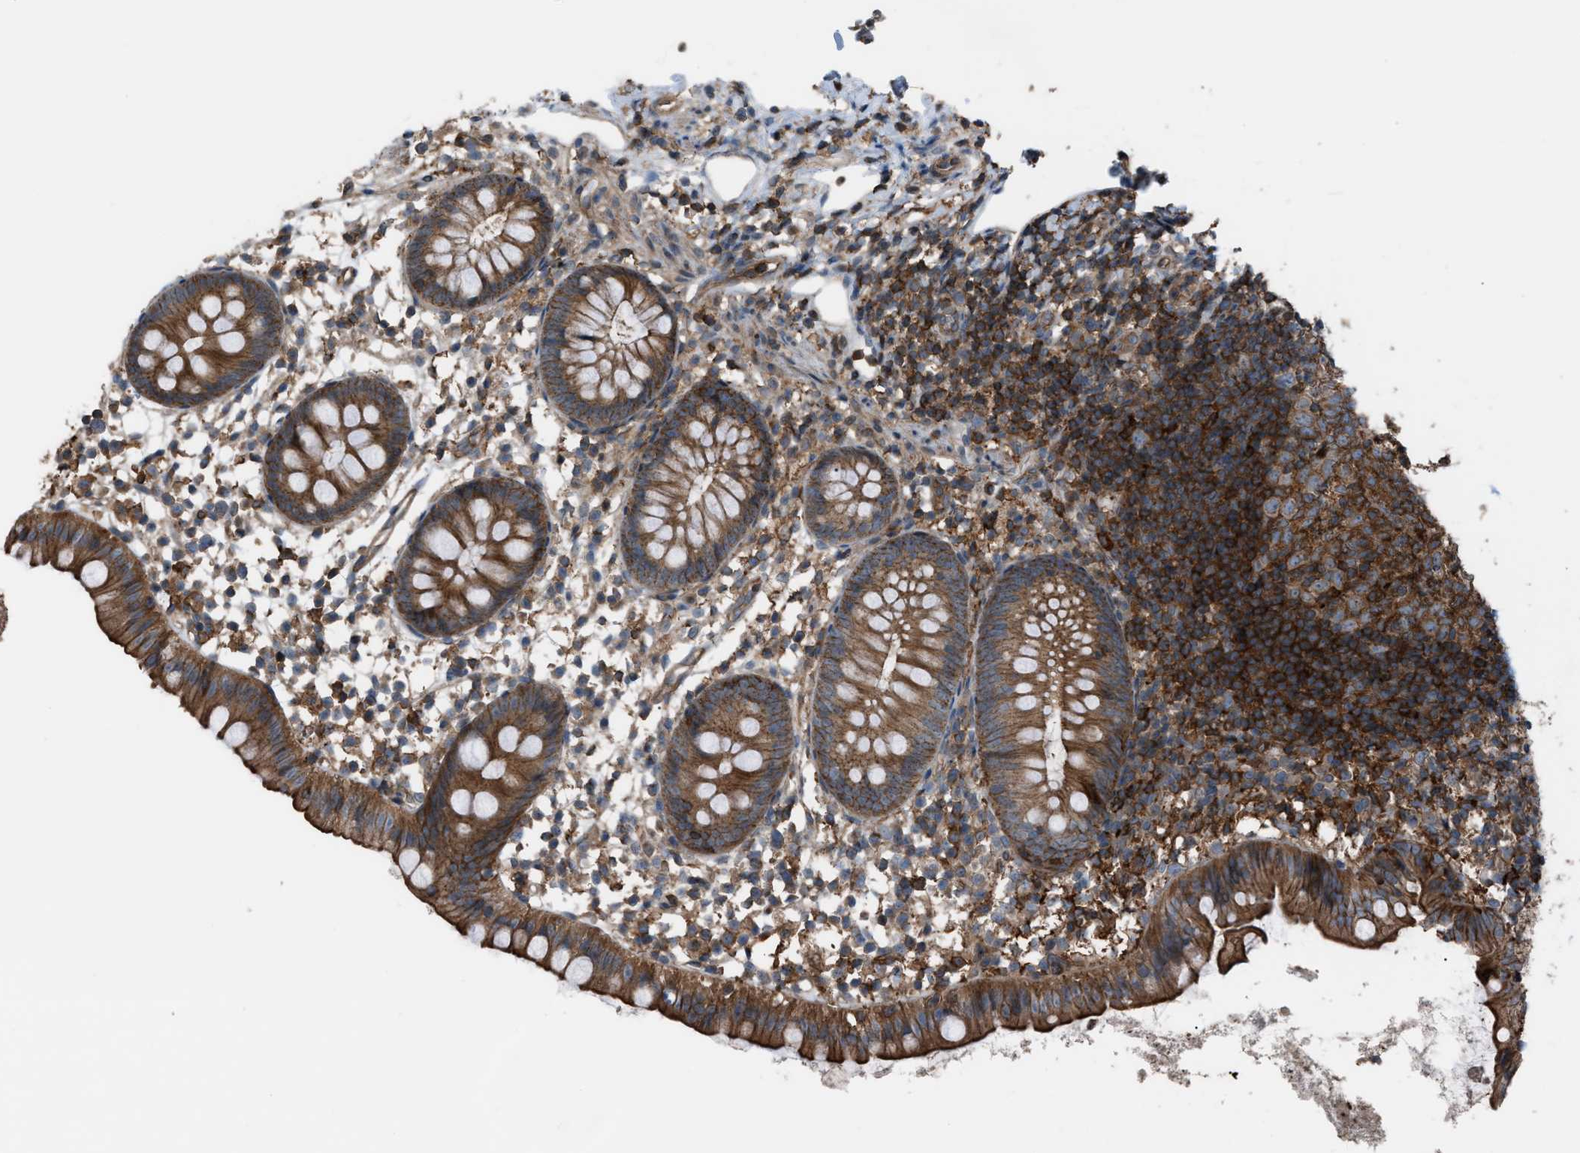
{"staining": {"intensity": "strong", "quantity": ">75%", "location": "cytoplasmic/membranous"}, "tissue": "appendix", "cell_type": "Glandular cells", "image_type": "normal", "snomed": [{"axis": "morphology", "description": "Normal tissue, NOS"}, {"axis": "topography", "description": "Appendix"}], "caption": "Glandular cells demonstrate high levels of strong cytoplasmic/membranous positivity in about >75% of cells in benign appendix.", "gene": "DYRK1A", "patient": {"sex": "female", "age": 20}}